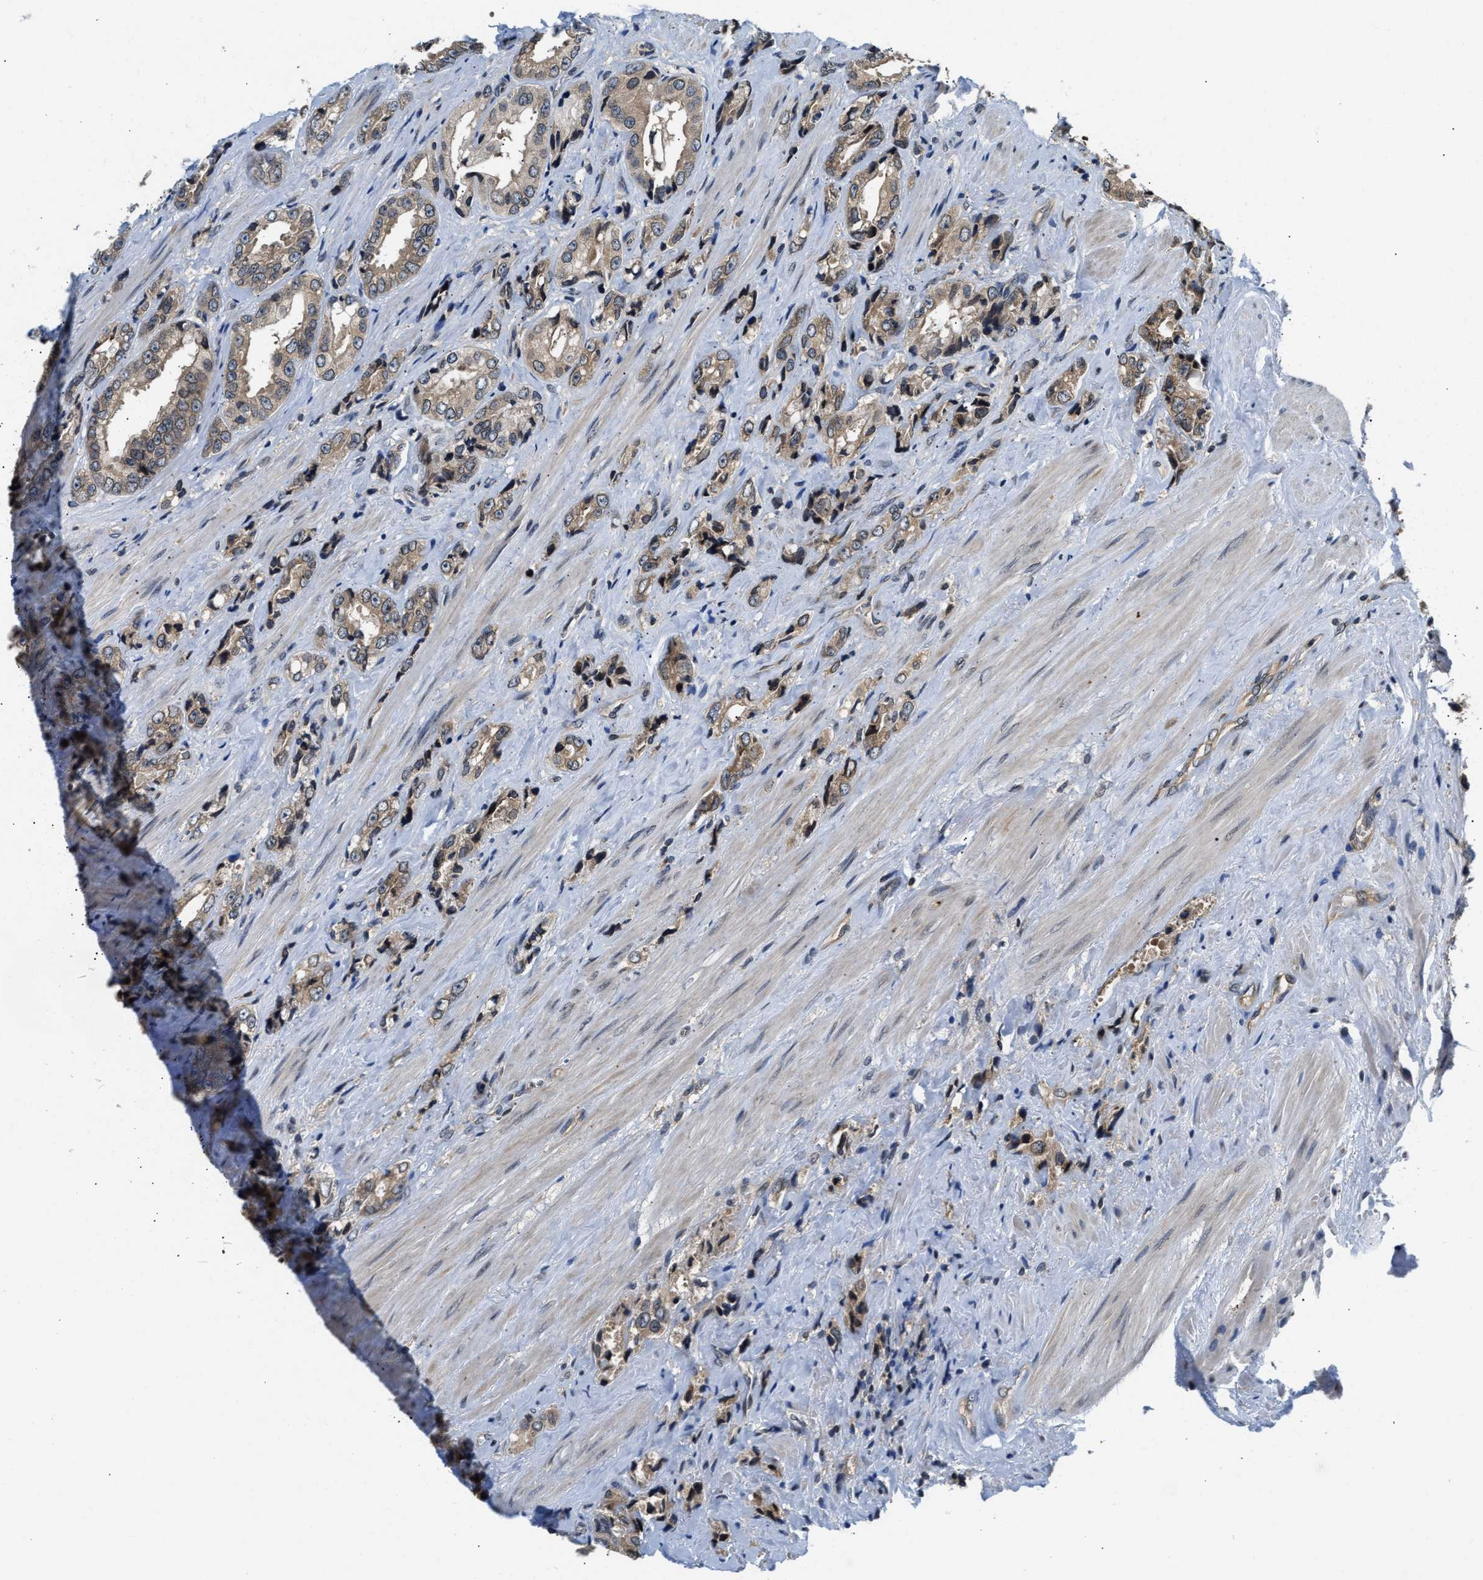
{"staining": {"intensity": "weak", "quantity": ">75%", "location": "cytoplasmic/membranous"}, "tissue": "prostate cancer", "cell_type": "Tumor cells", "image_type": "cancer", "snomed": [{"axis": "morphology", "description": "Adenocarcinoma, High grade"}, {"axis": "topography", "description": "Prostate"}], "caption": "A micrograph of human prostate cancer (high-grade adenocarcinoma) stained for a protein reveals weak cytoplasmic/membranous brown staining in tumor cells.", "gene": "RAB29", "patient": {"sex": "male", "age": 61}}